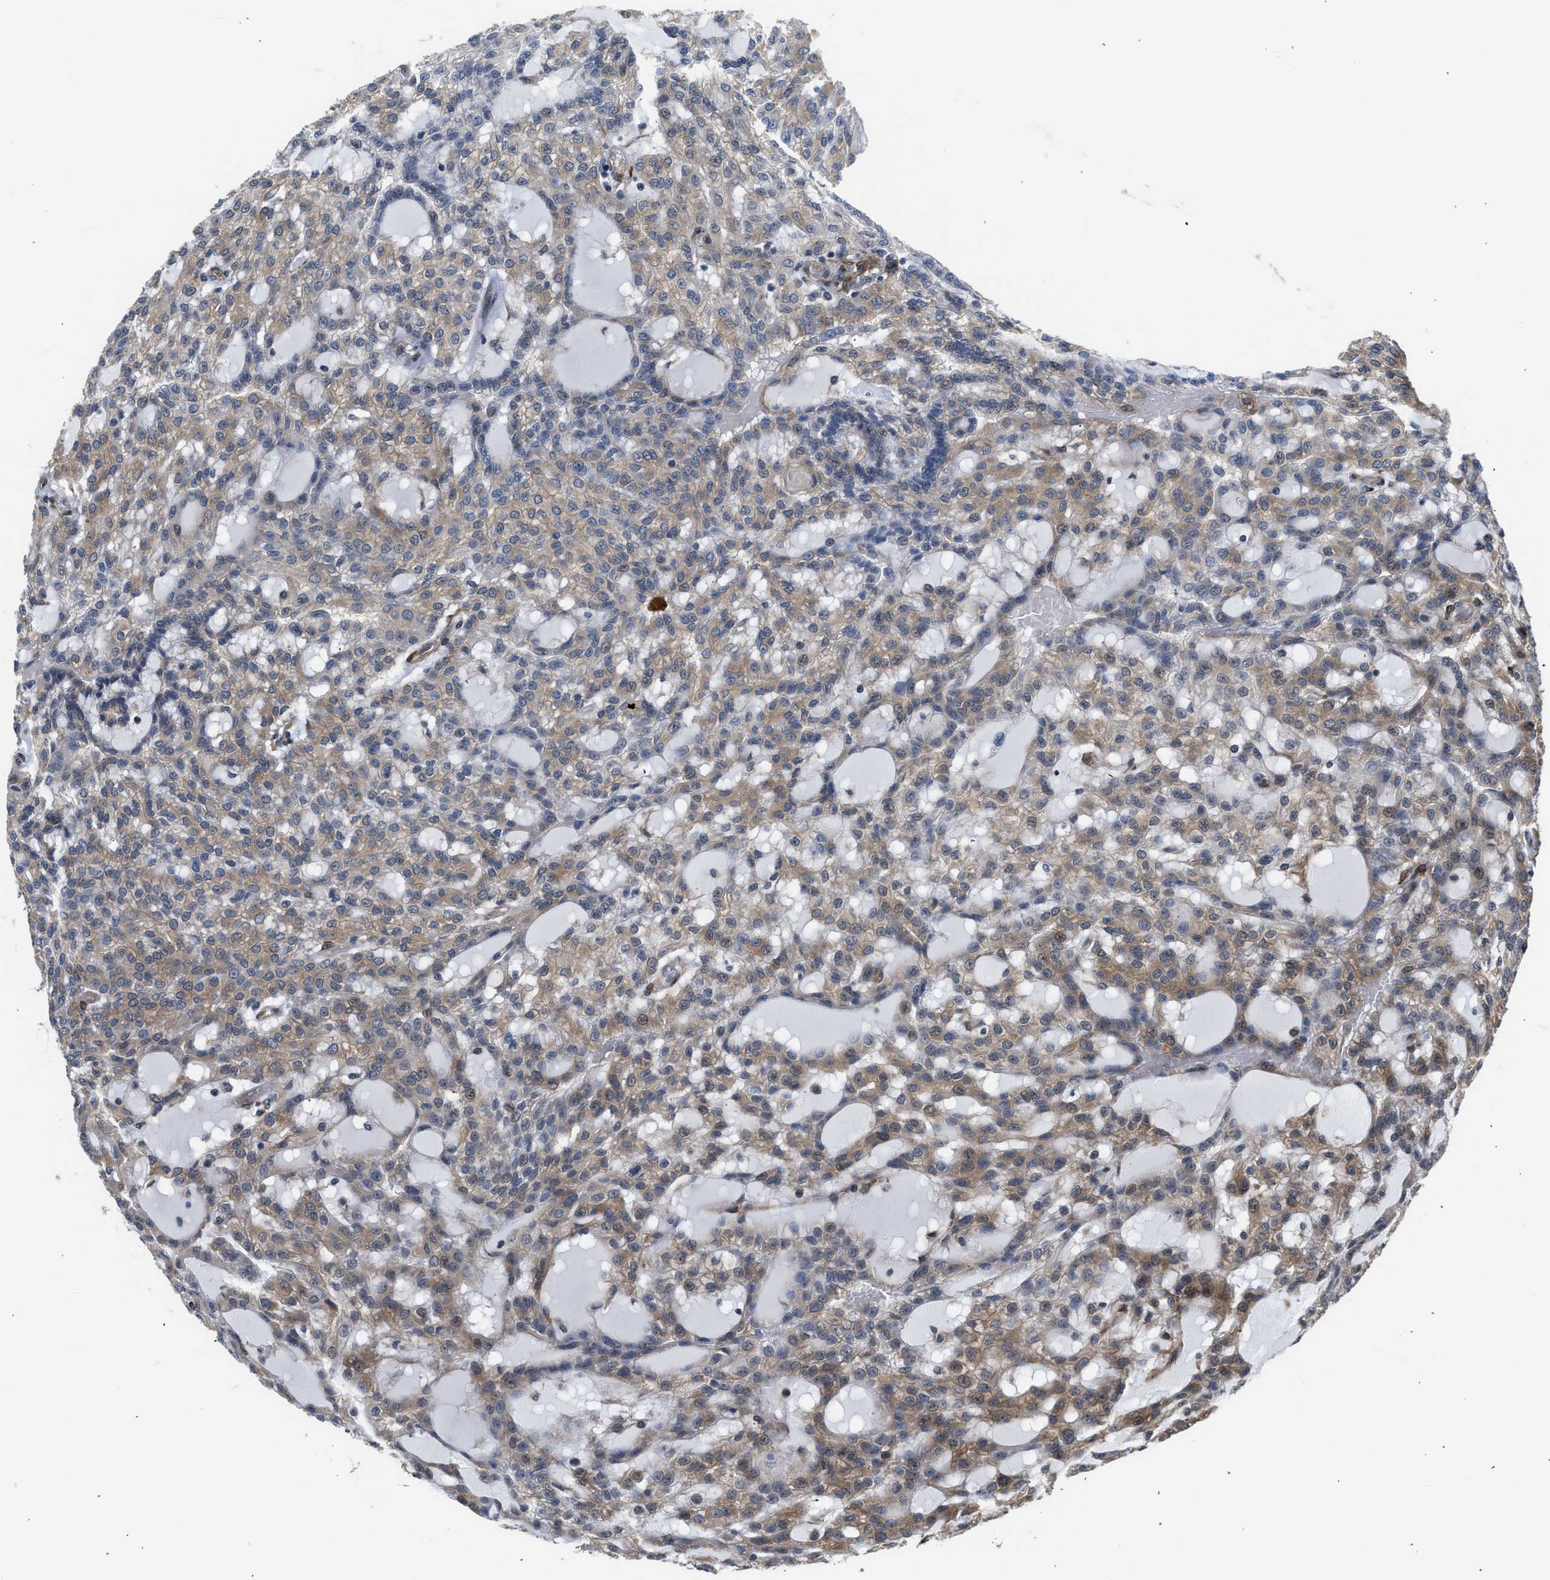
{"staining": {"intensity": "moderate", "quantity": "25%-75%", "location": "cytoplasmic/membranous"}, "tissue": "renal cancer", "cell_type": "Tumor cells", "image_type": "cancer", "snomed": [{"axis": "morphology", "description": "Adenocarcinoma, NOS"}, {"axis": "topography", "description": "Kidney"}], "caption": "Renal cancer (adenocarcinoma) was stained to show a protein in brown. There is medium levels of moderate cytoplasmic/membranous positivity in about 25%-75% of tumor cells.", "gene": "POLG2", "patient": {"sex": "male", "age": 63}}